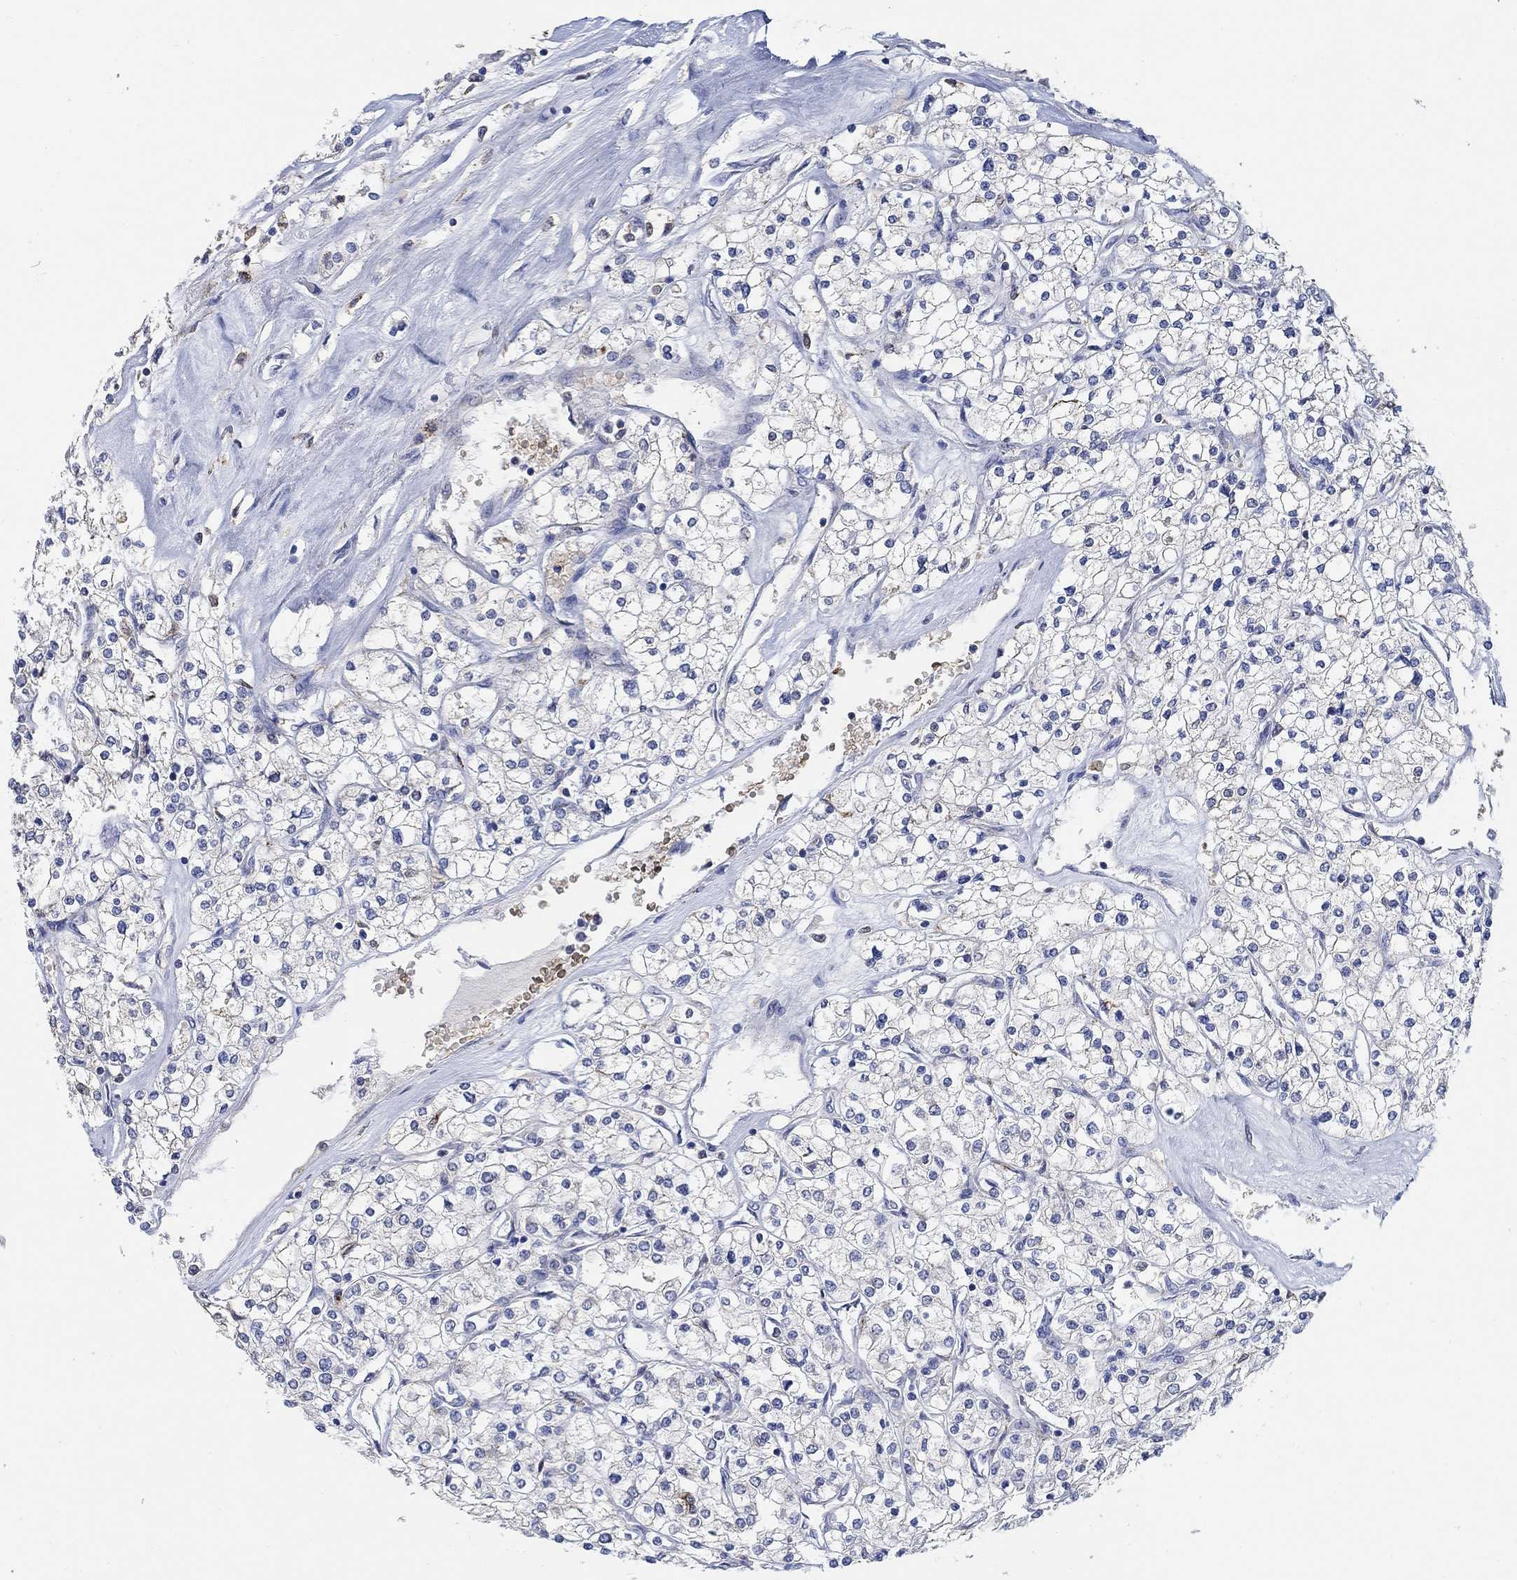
{"staining": {"intensity": "negative", "quantity": "none", "location": "none"}, "tissue": "renal cancer", "cell_type": "Tumor cells", "image_type": "cancer", "snomed": [{"axis": "morphology", "description": "Adenocarcinoma, NOS"}, {"axis": "topography", "description": "Kidney"}], "caption": "Immunohistochemical staining of renal cancer (adenocarcinoma) reveals no significant staining in tumor cells.", "gene": "MPP1", "patient": {"sex": "male", "age": 80}}